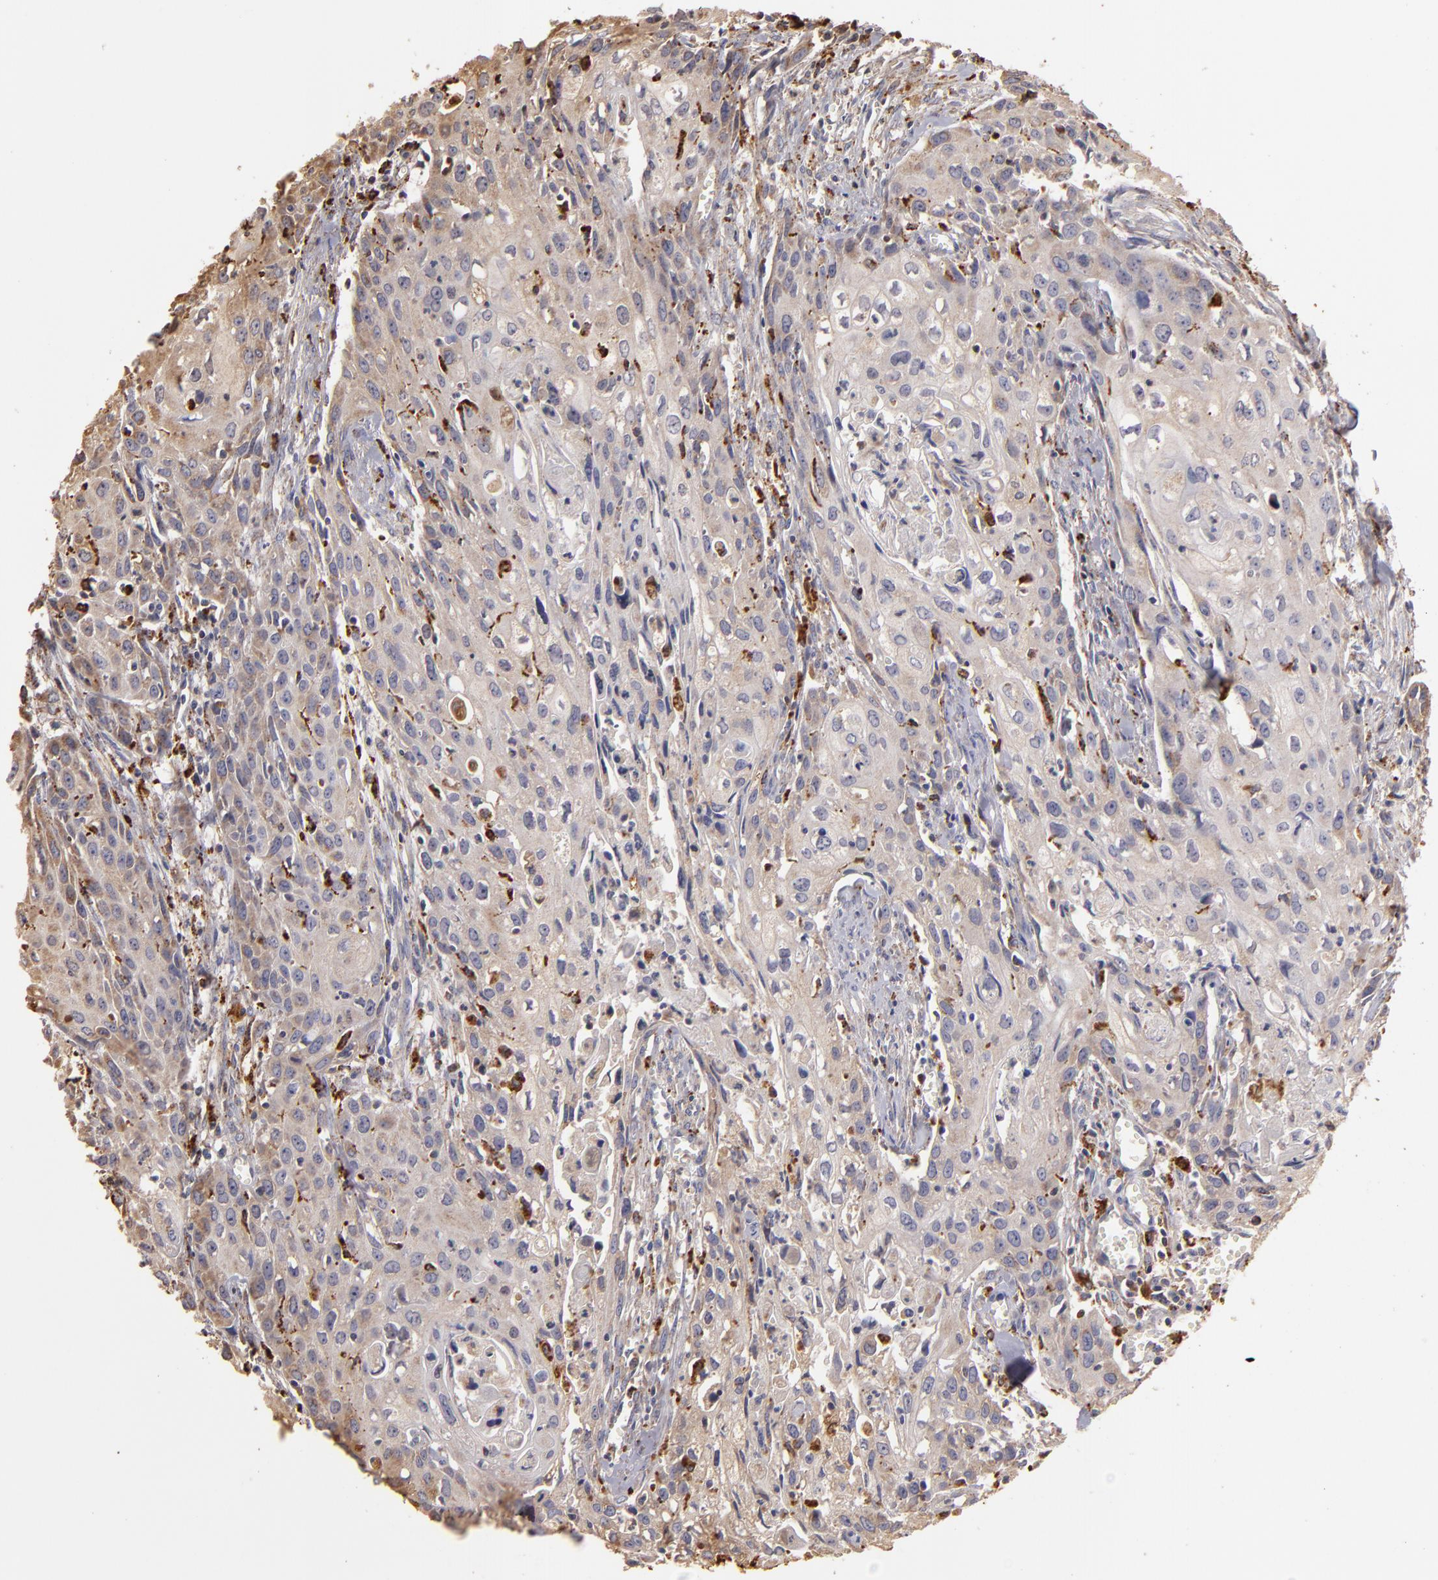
{"staining": {"intensity": "moderate", "quantity": ">75%", "location": "cytoplasmic/membranous"}, "tissue": "urothelial cancer", "cell_type": "Tumor cells", "image_type": "cancer", "snomed": [{"axis": "morphology", "description": "Urothelial carcinoma, High grade"}, {"axis": "topography", "description": "Urinary bladder"}], "caption": "Brown immunohistochemical staining in human urothelial cancer exhibits moderate cytoplasmic/membranous positivity in about >75% of tumor cells.", "gene": "TRAF1", "patient": {"sex": "male", "age": 54}}